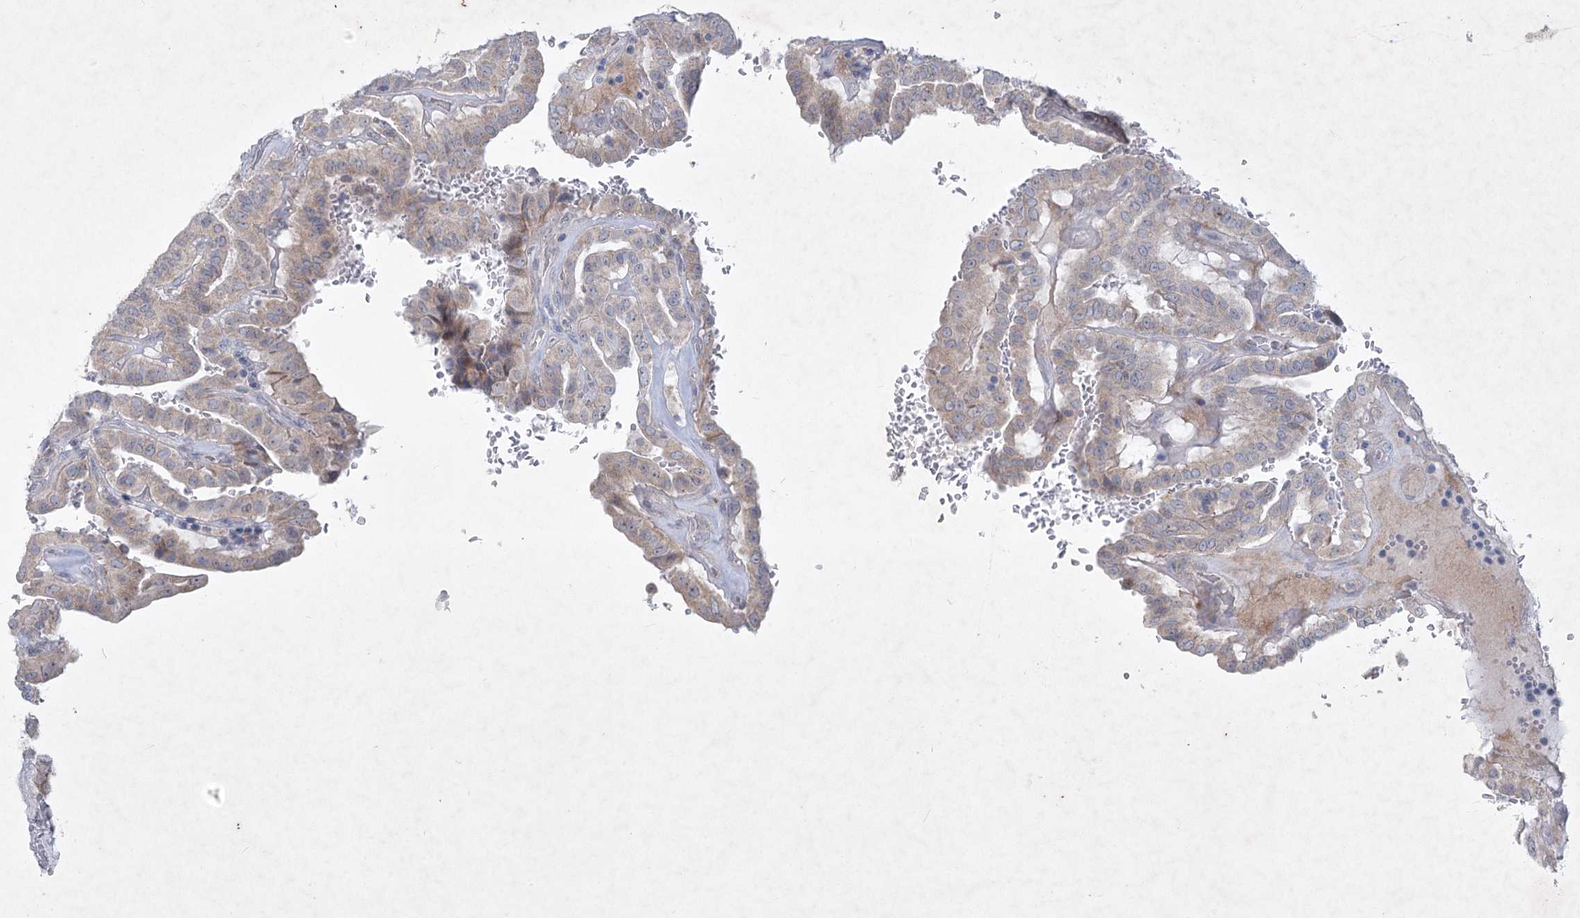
{"staining": {"intensity": "negative", "quantity": "none", "location": "none"}, "tissue": "thyroid cancer", "cell_type": "Tumor cells", "image_type": "cancer", "snomed": [{"axis": "morphology", "description": "Papillary adenocarcinoma, NOS"}, {"axis": "topography", "description": "Thyroid gland"}], "caption": "An immunohistochemistry (IHC) histopathology image of thyroid cancer is shown. There is no staining in tumor cells of thyroid cancer.", "gene": "PLA2G12A", "patient": {"sex": "male", "age": 77}}